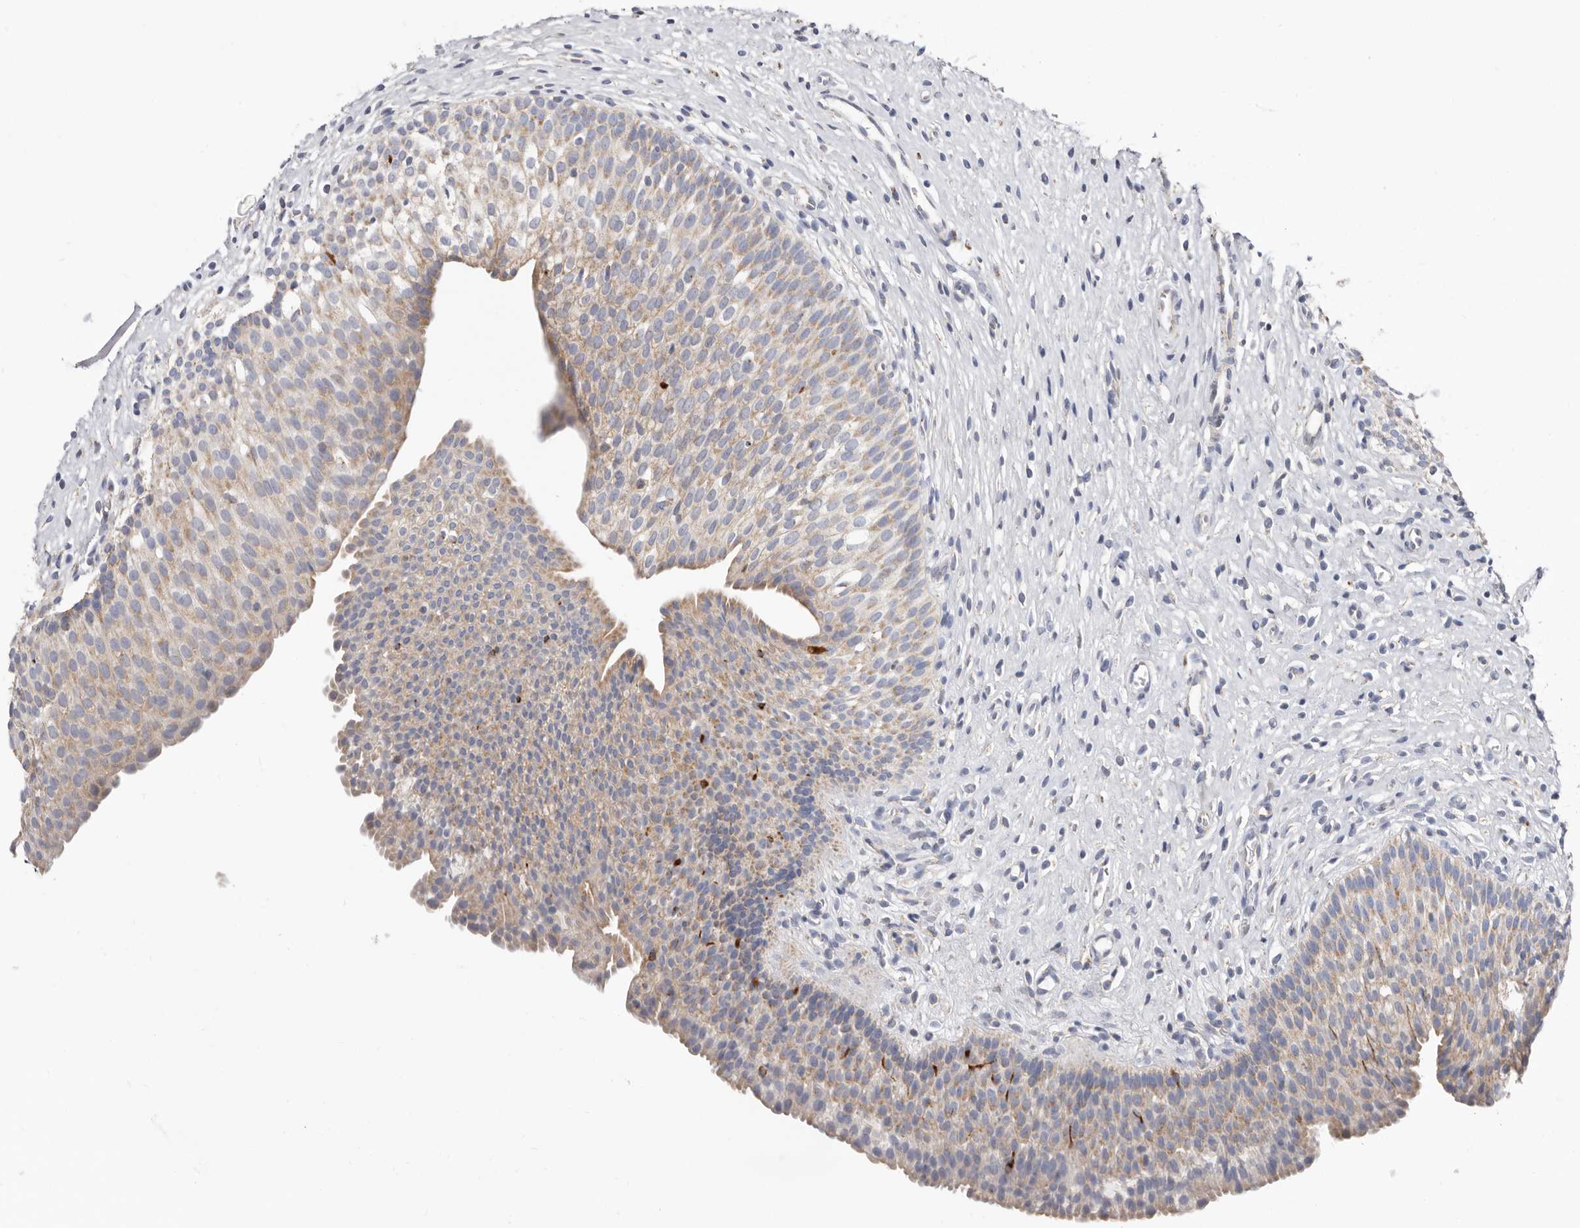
{"staining": {"intensity": "moderate", "quantity": ">75%", "location": "cytoplasmic/membranous"}, "tissue": "urinary bladder", "cell_type": "Urothelial cells", "image_type": "normal", "snomed": [{"axis": "morphology", "description": "Normal tissue, NOS"}, {"axis": "topography", "description": "Urinary bladder"}], "caption": "DAB immunohistochemical staining of unremarkable human urinary bladder reveals moderate cytoplasmic/membranous protein staining in approximately >75% of urothelial cells.", "gene": "RSPO2", "patient": {"sex": "male", "age": 1}}